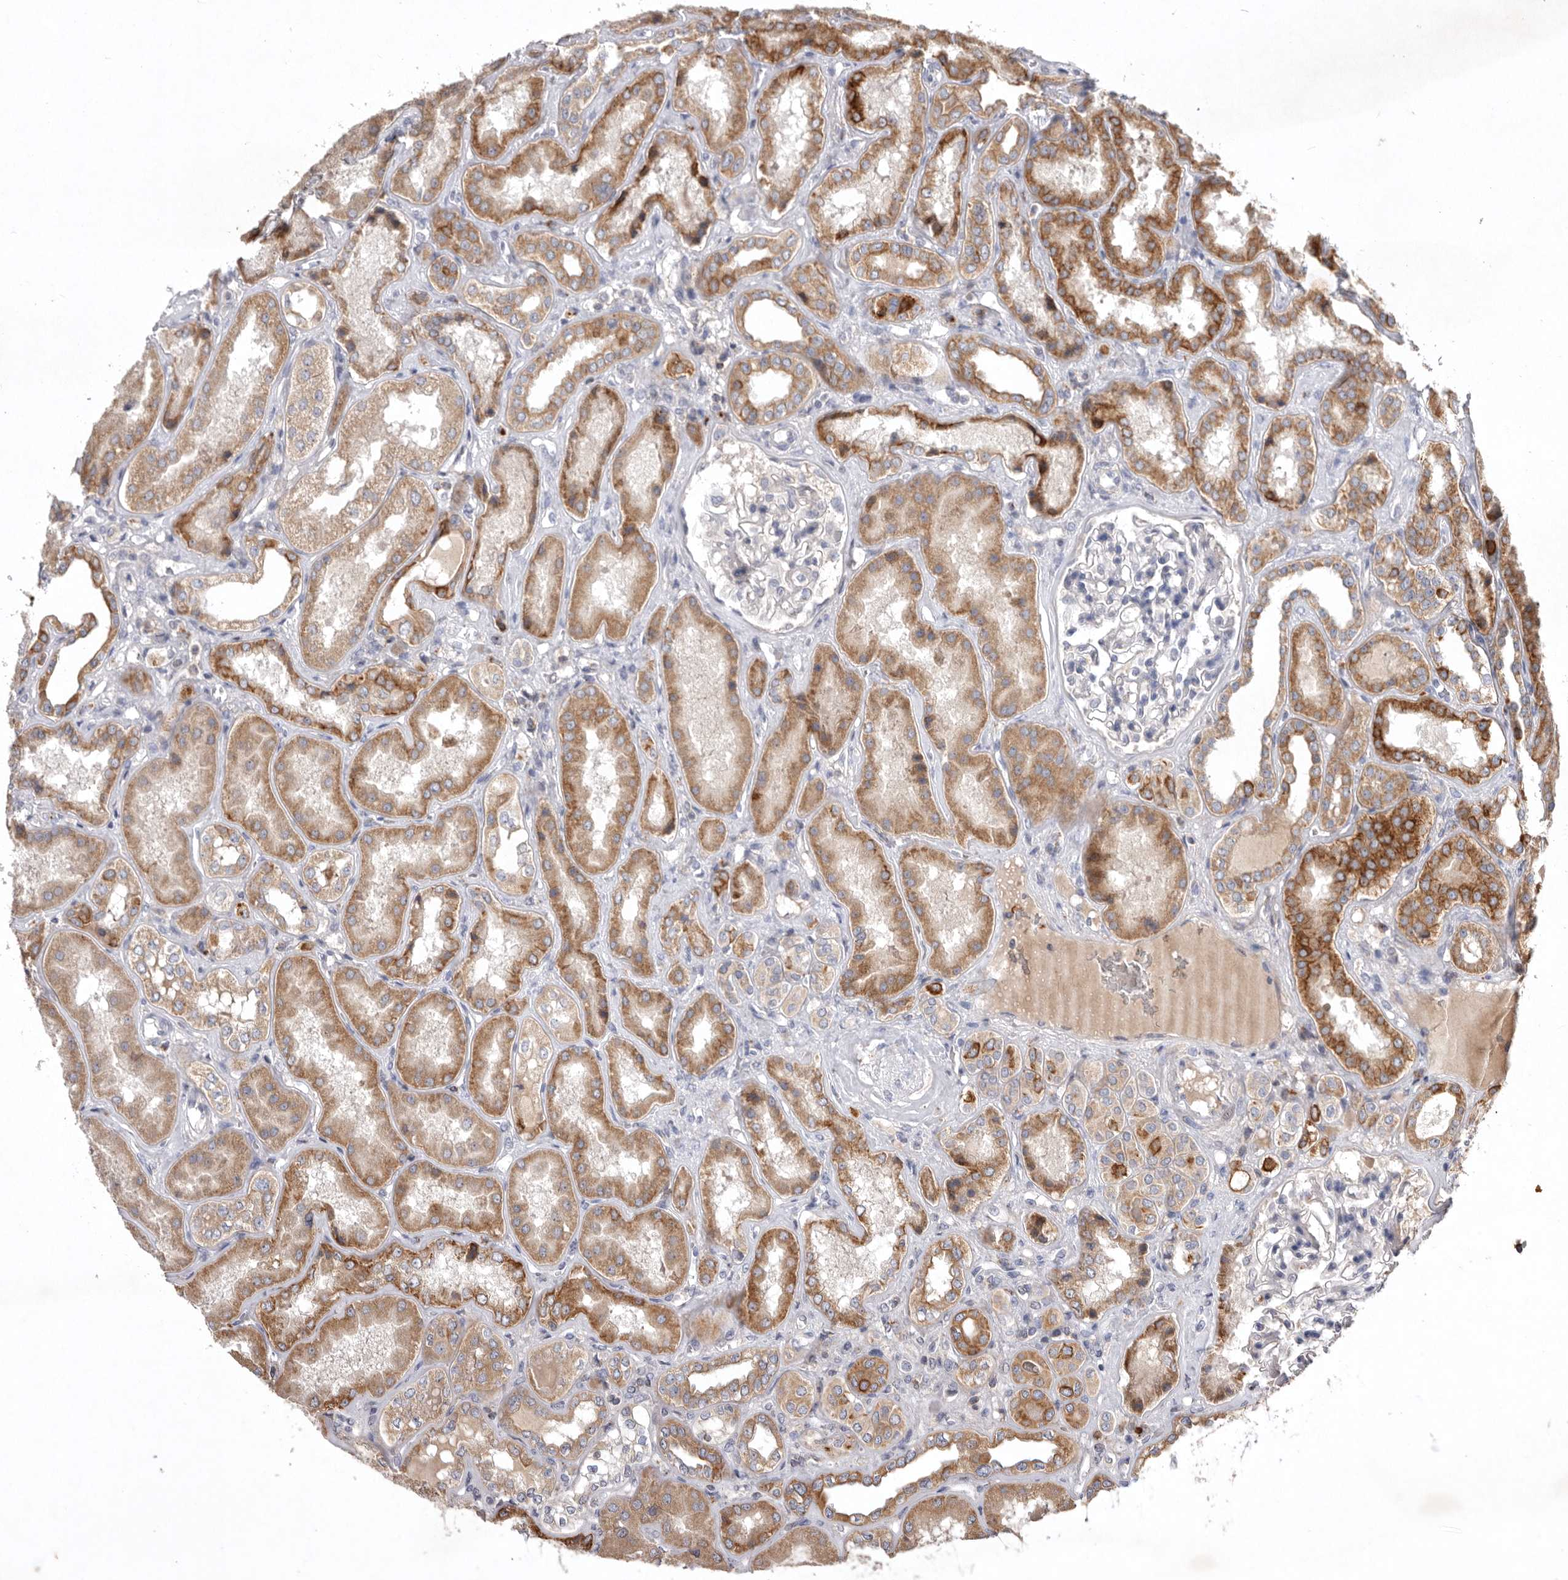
{"staining": {"intensity": "negative", "quantity": "none", "location": "none"}, "tissue": "kidney", "cell_type": "Cells in glomeruli", "image_type": "normal", "snomed": [{"axis": "morphology", "description": "Normal tissue, NOS"}, {"axis": "topography", "description": "Kidney"}], "caption": "Kidney stained for a protein using IHC reveals no expression cells in glomeruli.", "gene": "TNFSF14", "patient": {"sex": "female", "age": 56}}